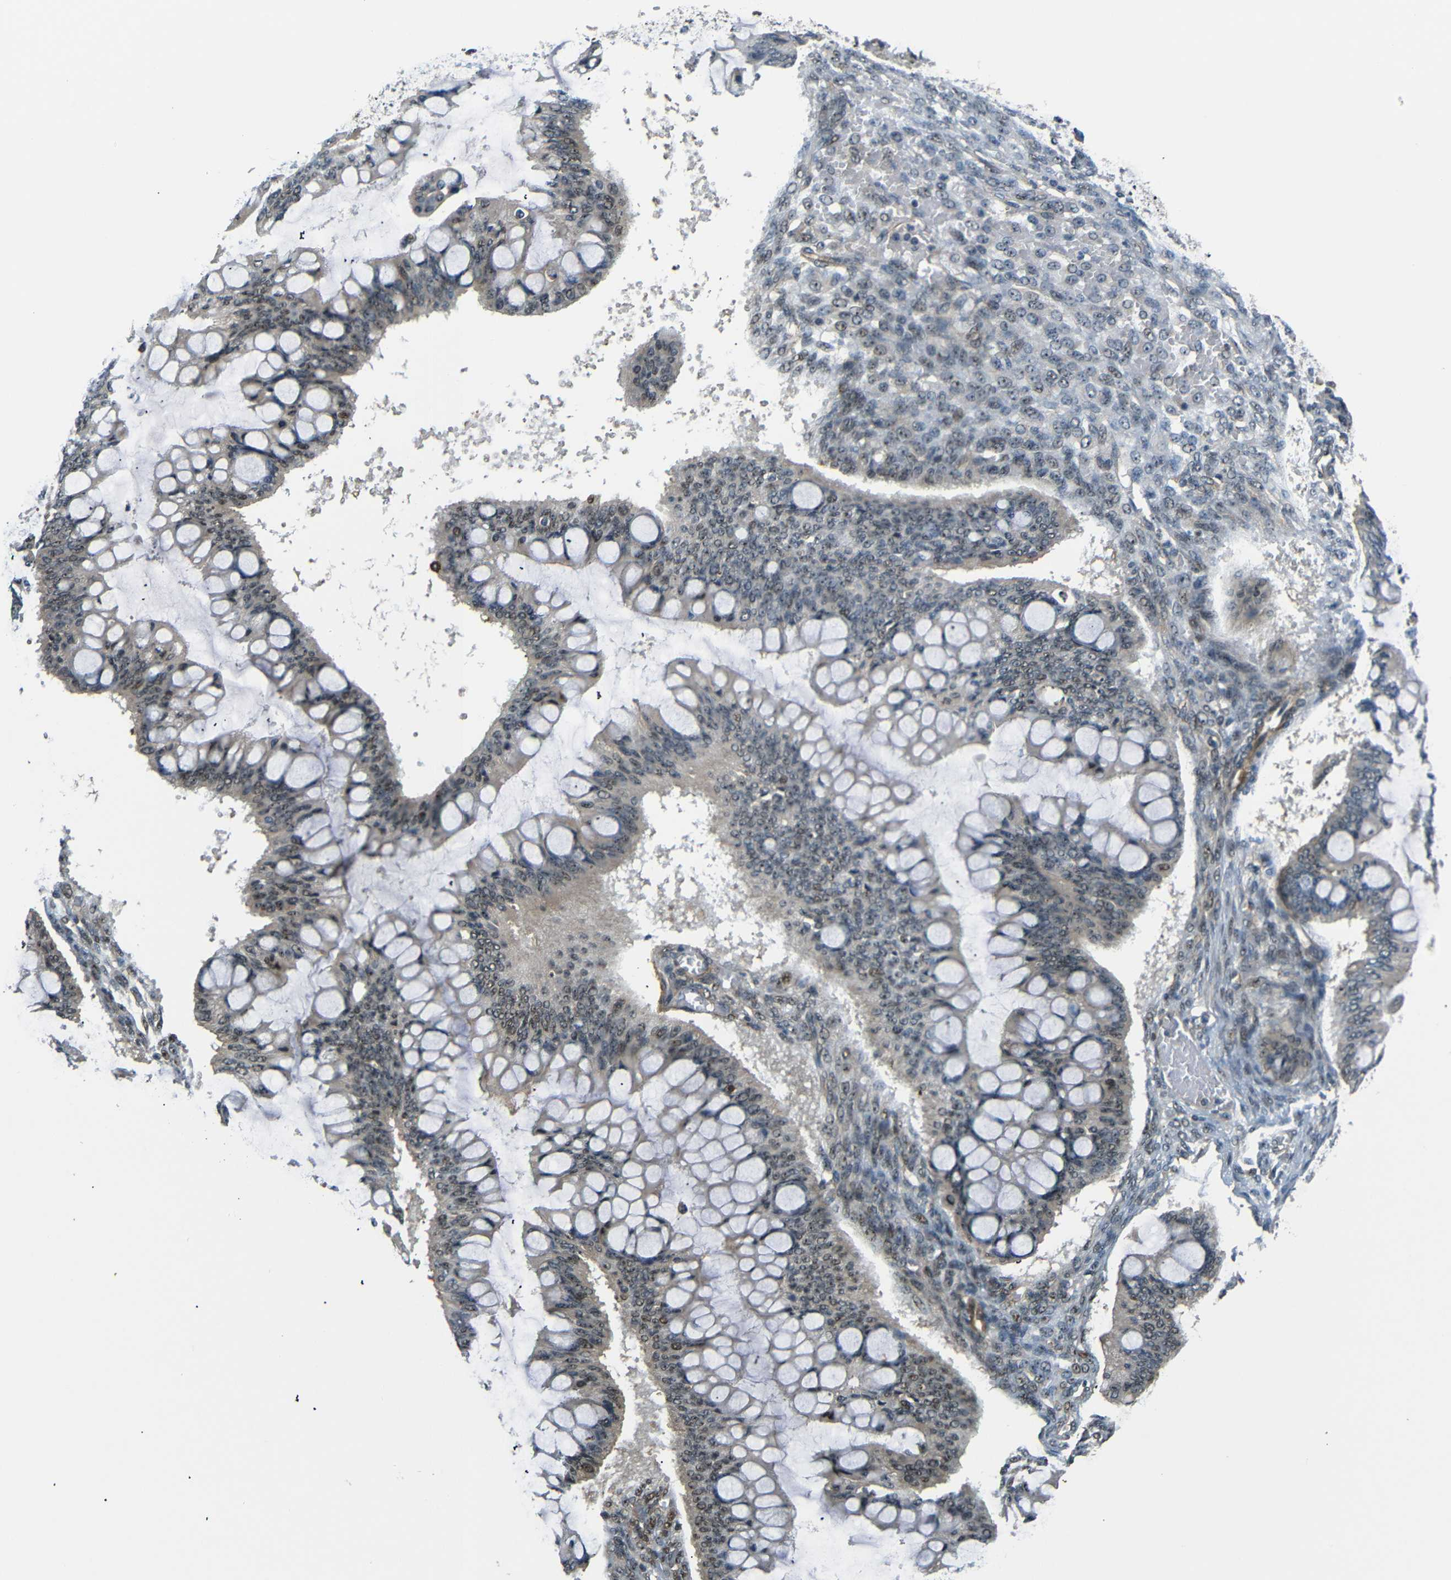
{"staining": {"intensity": "moderate", "quantity": ">75%", "location": "cytoplasmic/membranous,nuclear"}, "tissue": "ovarian cancer", "cell_type": "Tumor cells", "image_type": "cancer", "snomed": [{"axis": "morphology", "description": "Cystadenocarcinoma, mucinous, NOS"}, {"axis": "topography", "description": "Ovary"}], "caption": "Immunohistochemistry (DAB) staining of ovarian cancer displays moderate cytoplasmic/membranous and nuclear protein positivity in about >75% of tumor cells.", "gene": "PARN", "patient": {"sex": "female", "age": 73}}